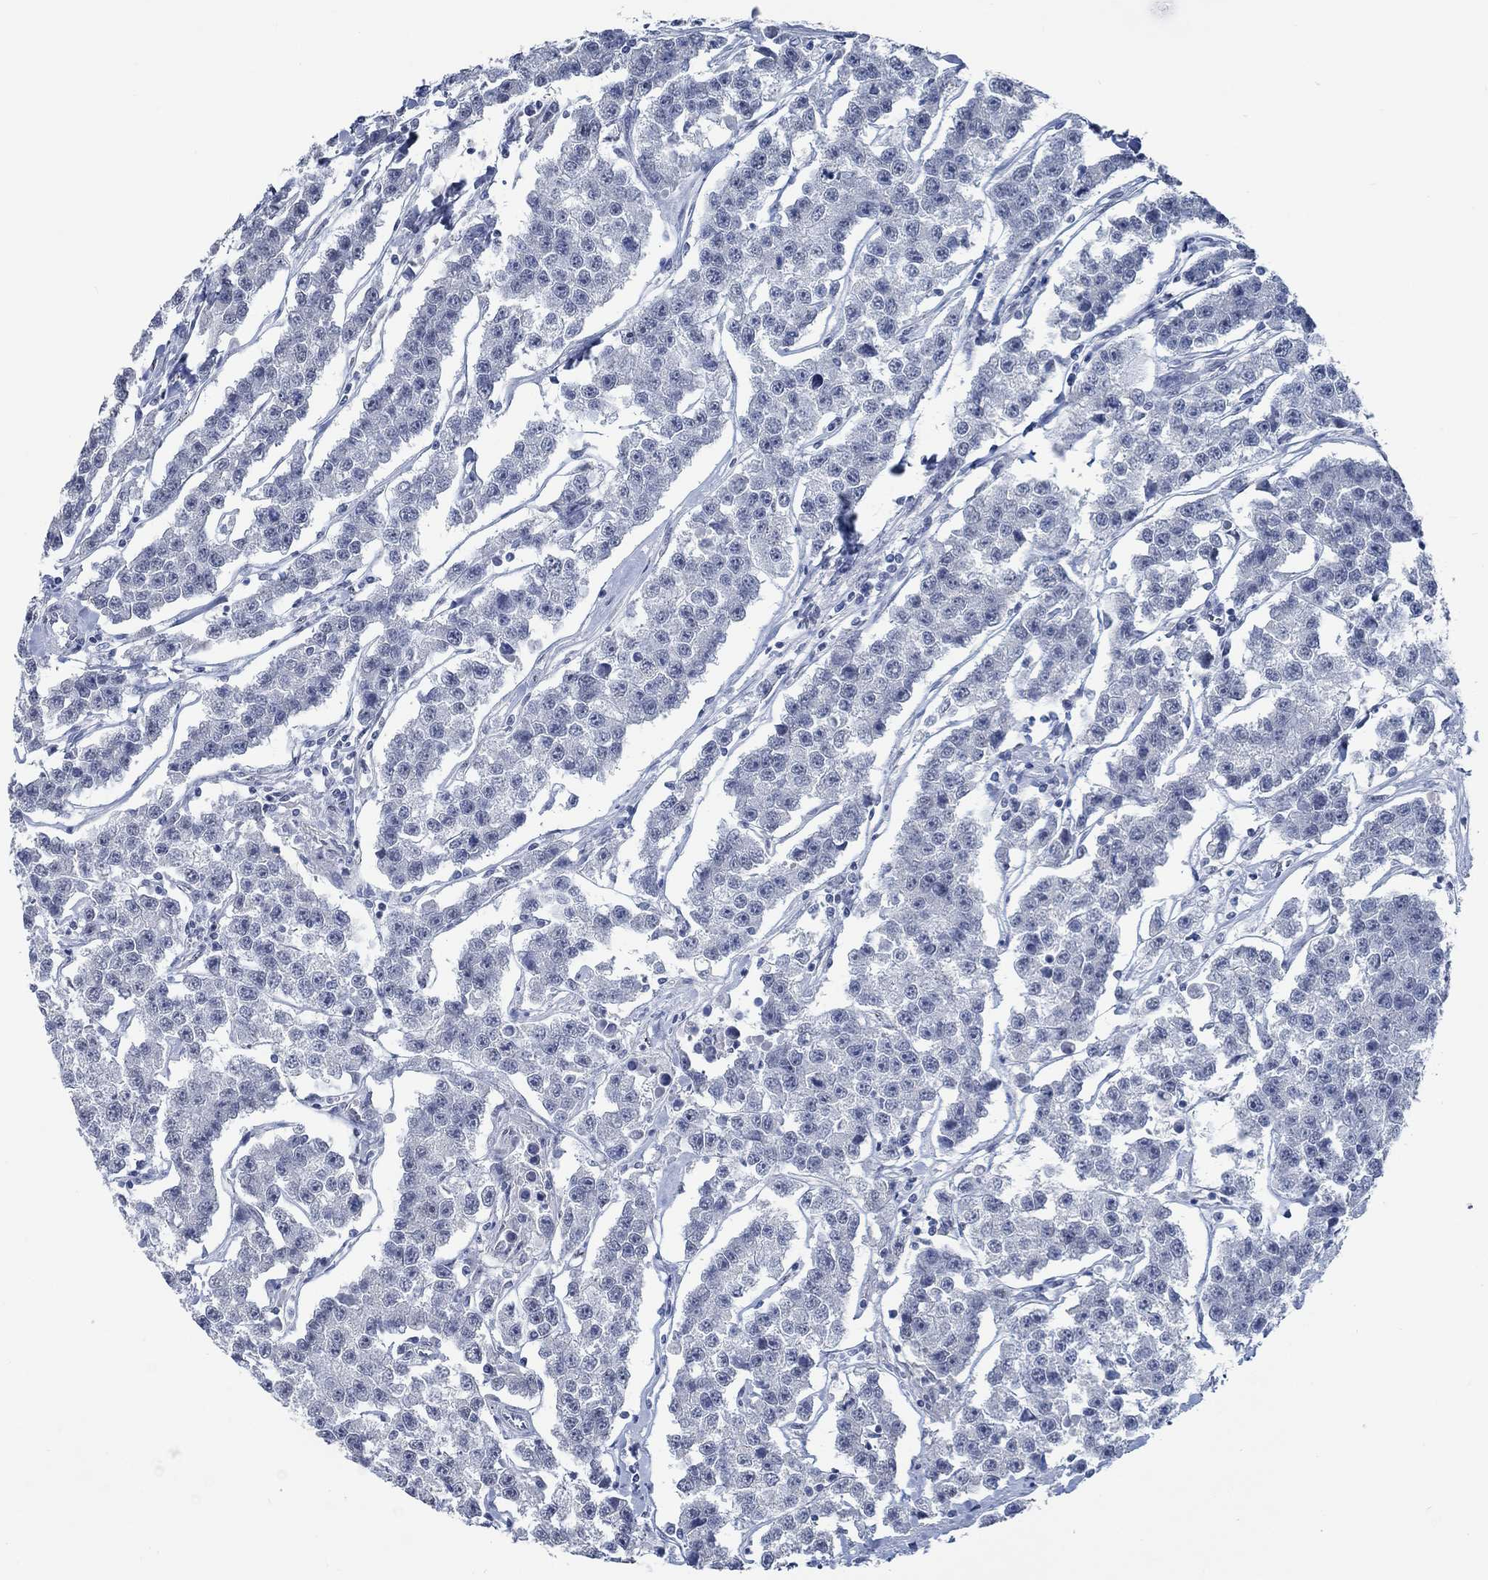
{"staining": {"intensity": "negative", "quantity": "none", "location": "none"}, "tissue": "testis cancer", "cell_type": "Tumor cells", "image_type": "cancer", "snomed": [{"axis": "morphology", "description": "Seminoma, NOS"}, {"axis": "topography", "description": "Testis"}], "caption": "Immunohistochemistry histopathology image of human seminoma (testis) stained for a protein (brown), which displays no positivity in tumor cells.", "gene": "OBSCN", "patient": {"sex": "male", "age": 59}}